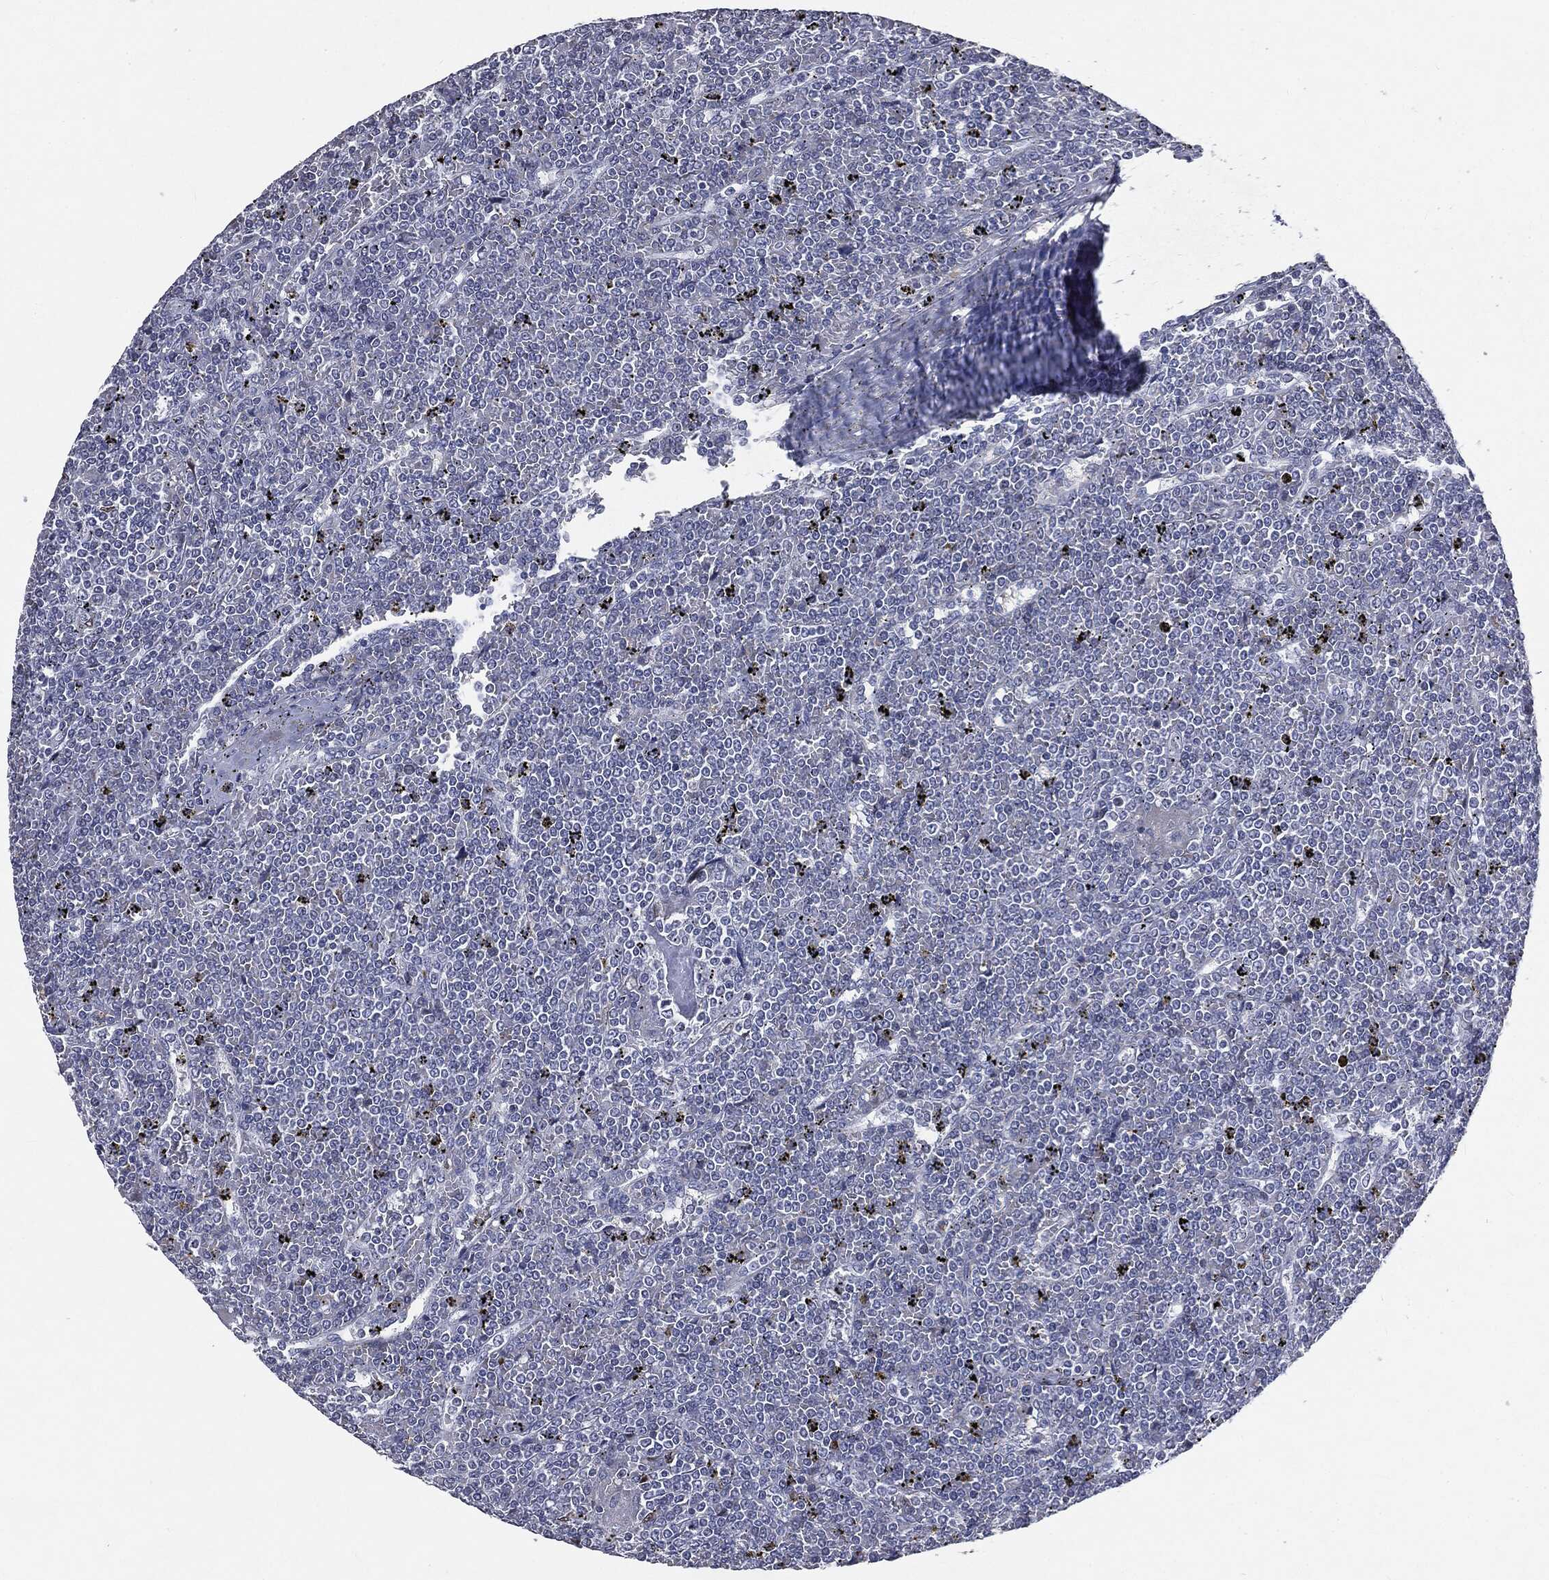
{"staining": {"intensity": "negative", "quantity": "none", "location": "none"}, "tissue": "lymphoma", "cell_type": "Tumor cells", "image_type": "cancer", "snomed": [{"axis": "morphology", "description": "Malignant lymphoma, non-Hodgkin's type, Low grade"}, {"axis": "topography", "description": "Spleen"}], "caption": "This histopathology image is of lymphoma stained with IHC to label a protein in brown with the nuclei are counter-stained blue. There is no positivity in tumor cells. (IHC, brightfield microscopy, high magnification).", "gene": "CASD1", "patient": {"sex": "female", "age": 19}}